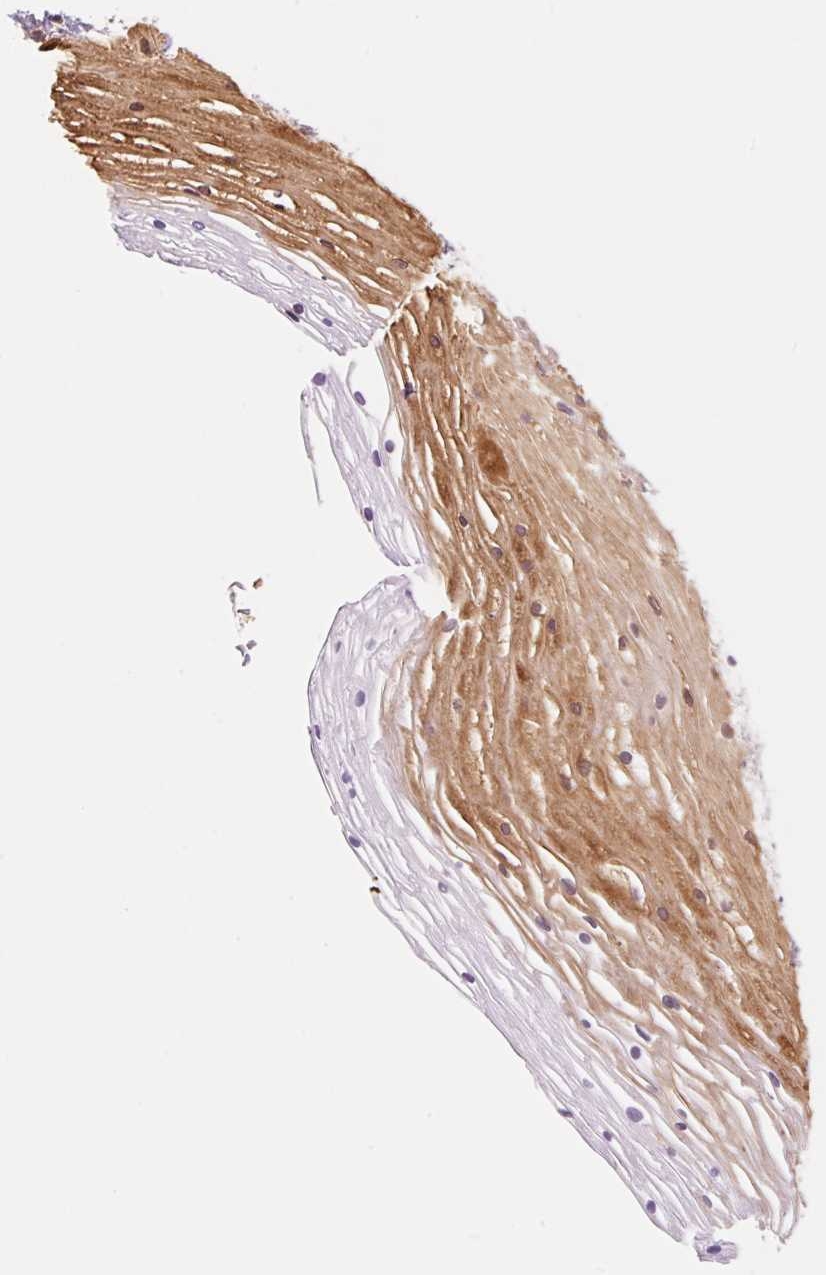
{"staining": {"intensity": "moderate", "quantity": "<25%", "location": "cytoplasmic/membranous,nuclear"}, "tissue": "cervix", "cell_type": "Squamous epithelial cells", "image_type": "normal", "snomed": [{"axis": "morphology", "description": "Normal tissue, NOS"}, {"axis": "topography", "description": "Cervix"}], "caption": "Moderate cytoplasmic/membranous,nuclear positivity is appreciated in about <25% of squamous epithelial cells in normal cervix. The staining is performed using DAB brown chromogen to label protein expression. The nuclei are counter-stained blue using hematoxylin.", "gene": "HEBP1", "patient": {"sex": "female", "age": 36}}